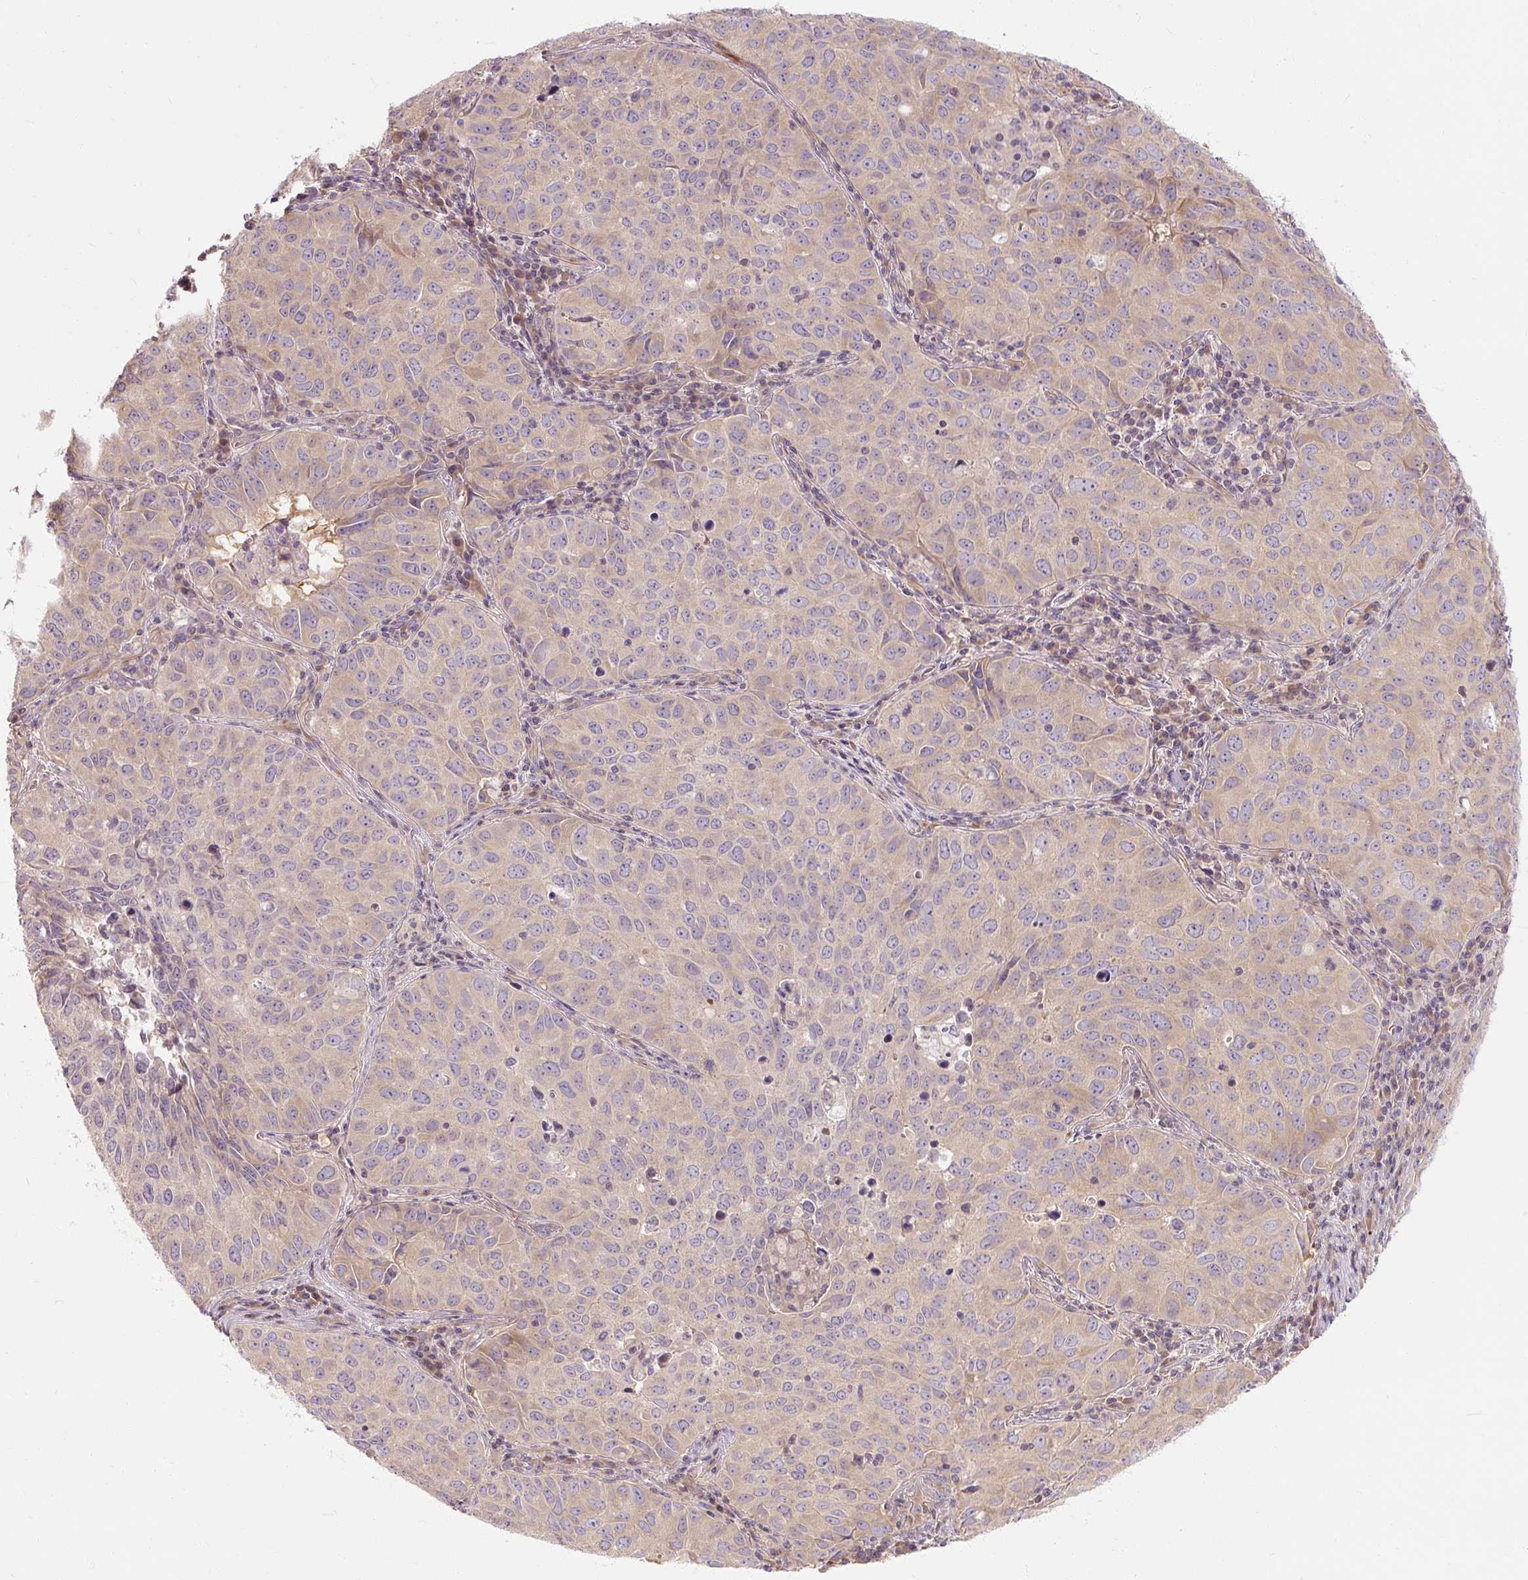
{"staining": {"intensity": "weak", "quantity": "<25%", "location": "cytoplasmic/membranous"}, "tissue": "lung cancer", "cell_type": "Tumor cells", "image_type": "cancer", "snomed": [{"axis": "morphology", "description": "Adenocarcinoma, NOS"}, {"axis": "topography", "description": "Lung"}], "caption": "Lung cancer was stained to show a protein in brown. There is no significant staining in tumor cells.", "gene": "RB1CC1", "patient": {"sex": "female", "age": 50}}